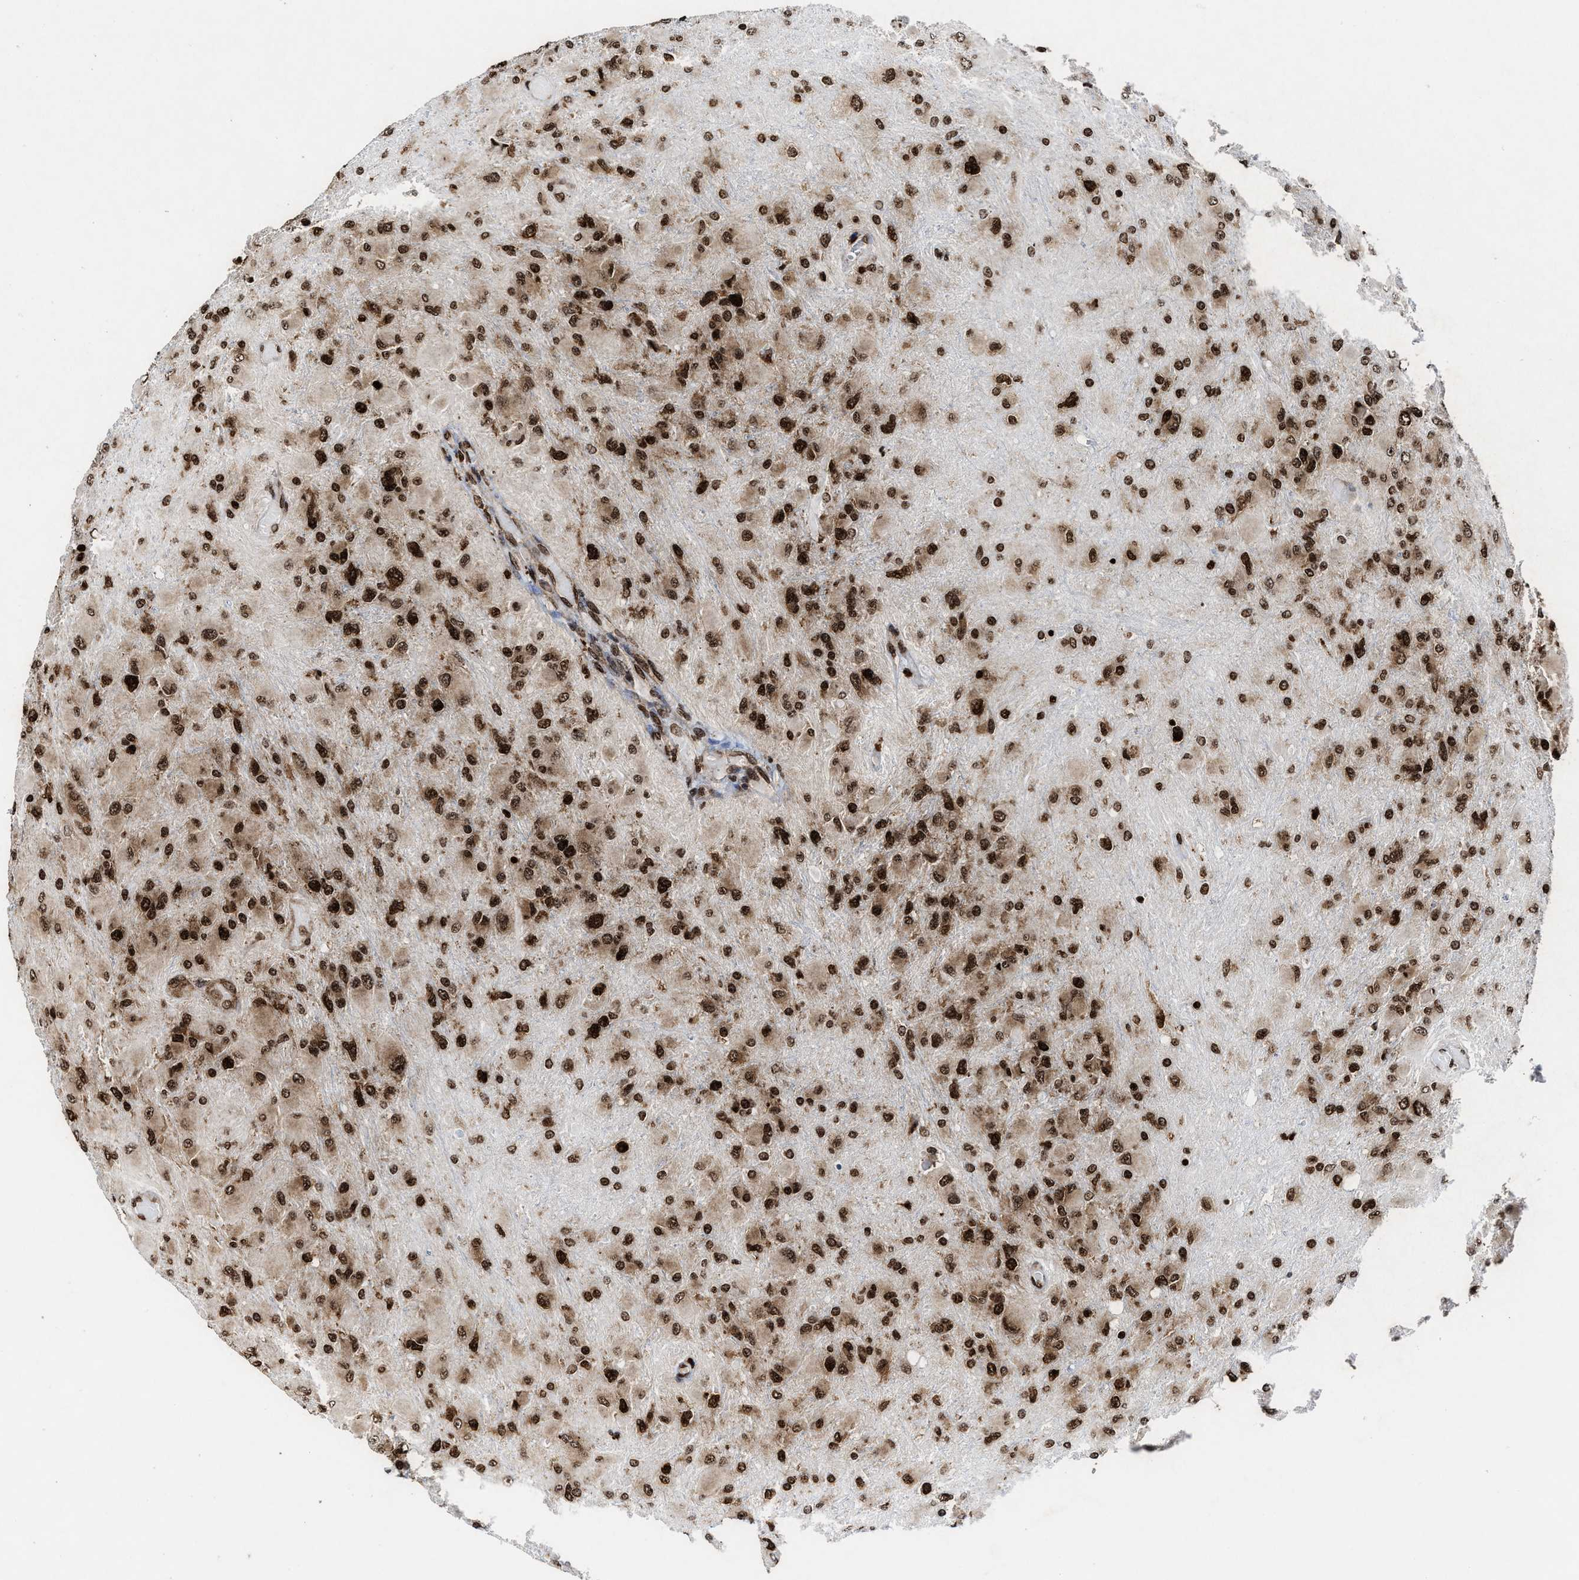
{"staining": {"intensity": "strong", "quantity": ">75%", "location": "nuclear"}, "tissue": "glioma", "cell_type": "Tumor cells", "image_type": "cancer", "snomed": [{"axis": "morphology", "description": "Glioma, malignant, High grade"}, {"axis": "topography", "description": "Cerebral cortex"}], "caption": "Human glioma stained for a protein (brown) reveals strong nuclear positive positivity in approximately >75% of tumor cells.", "gene": "ALYREF", "patient": {"sex": "female", "age": 36}}